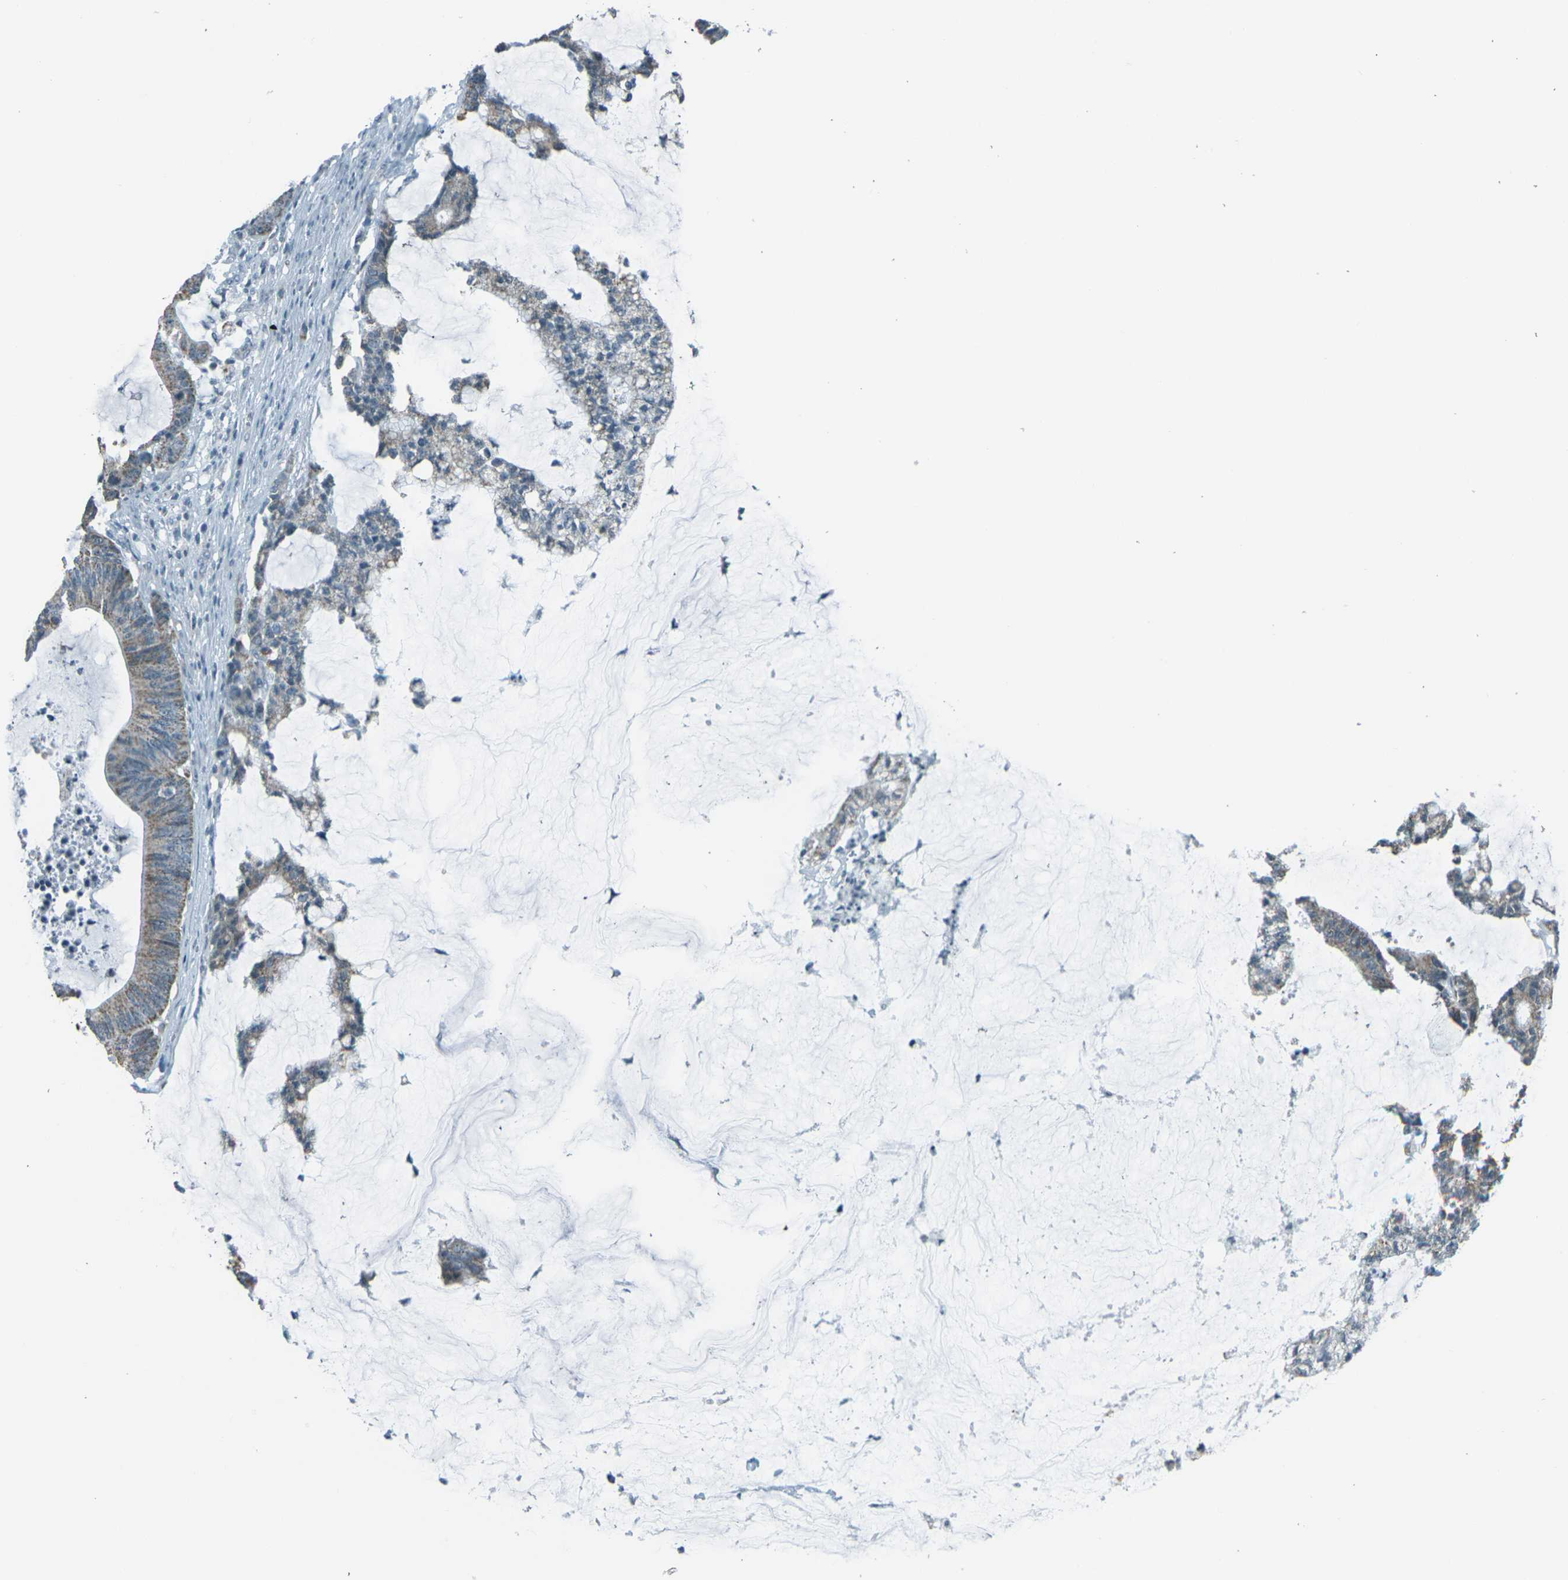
{"staining": {"intensity": "weak", "quantity": ">75%", "location": "cytoplasmic/membranous"}, "tissue": "colorectal cancer", "cell_type": "Tumor cells", "image_type": "cancer", "snomed": [{"axis": "morphology", "description": "Adenocarcinoma, NOS"}, {"axis": "topography", "description": "Colon"}], "caption": "This micrograph exhibits colorectal cancer stained with immunohistochemistry to label a protein in brown. The cytoplasmic/membranous of tumor cells show weak positivity for the protein. Nuclei are counter-stained blue.", "gene": "H2BC1", "patient": {"sex": "female", "age": 84}}